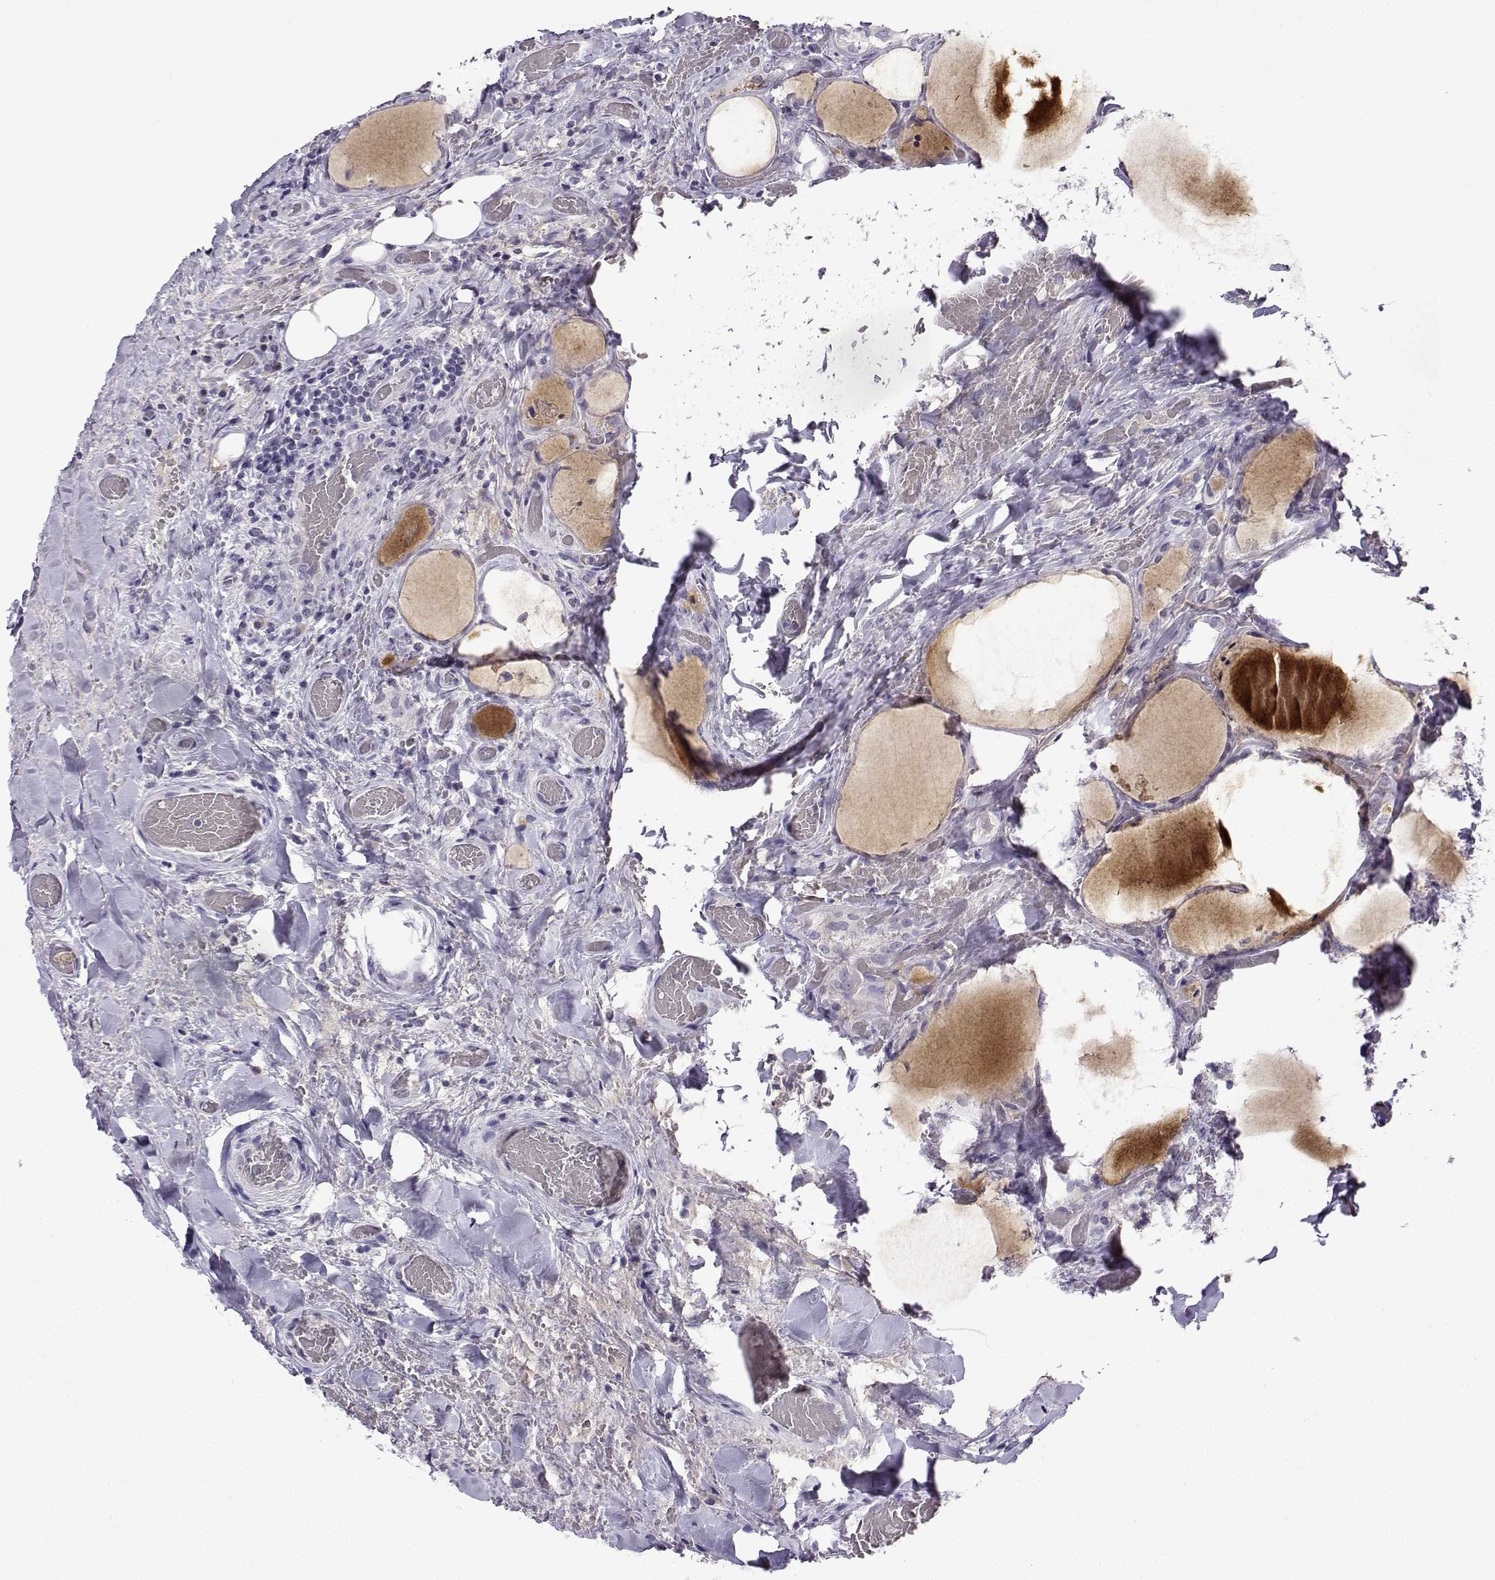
{"staining": {"intensity": "negative", "quantity": "none", "location": "none"}, "tissue": "thyroid cancer", "cell_type": "Tumor cells", "image_type": "cancer", "snomed": [{"axis": "morphology", "description": "Papillary adenocarcinoma, NOS"}, {"axis": "topography", "description": "Thyroid gland"}], "caption": "Tumor cells show no significant staining in thyroid cancer (papillary adenocarcinoma).", "gene": "LRFN2", "patient": {"sex": "female", "age": 39}}